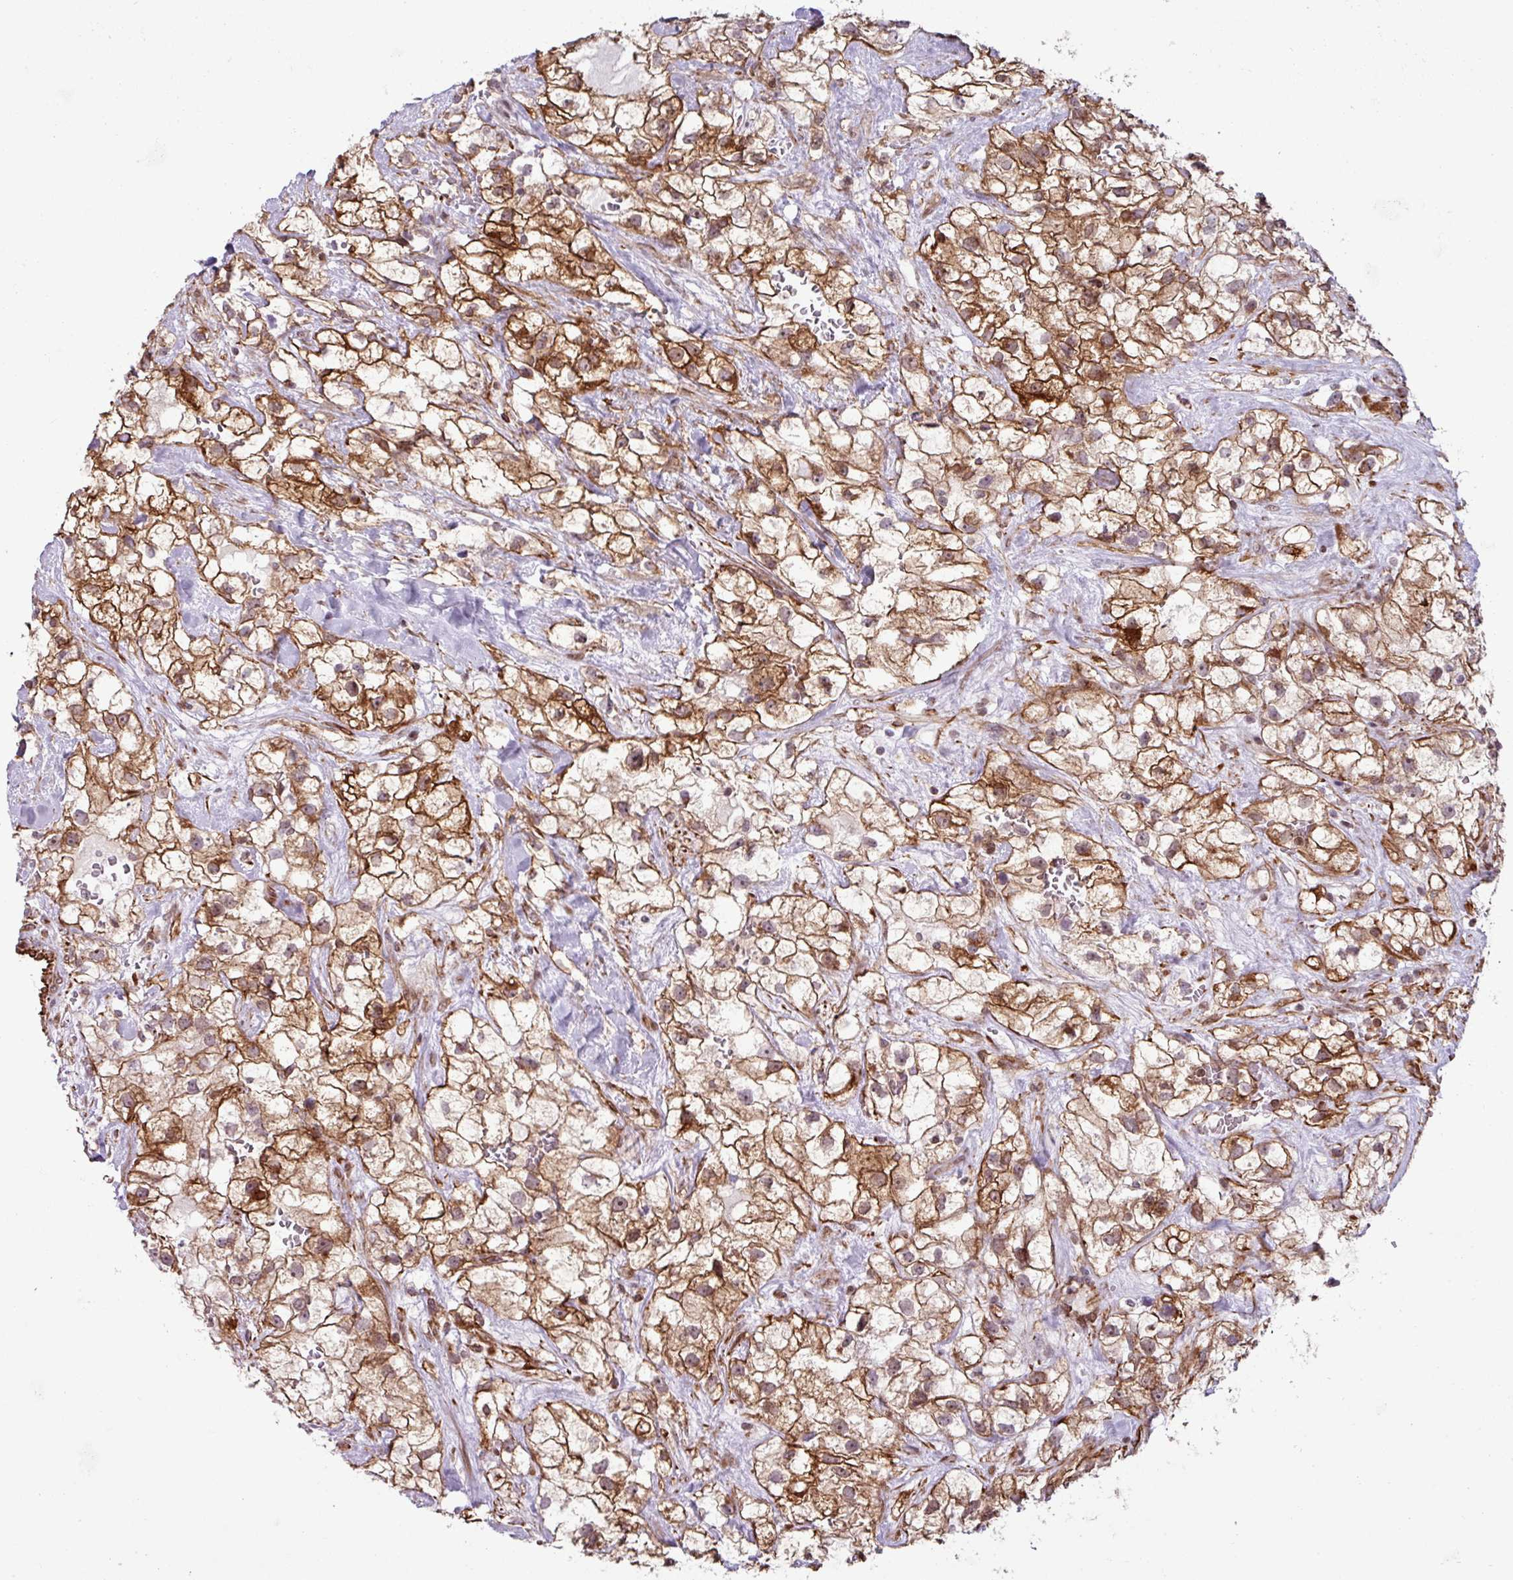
{"staining": {"intensity": "moderate", "quantity": "25%-75%", "location": "cytoplasmic/membranous"}, "tissue": "renal cancer", "cell_type": "Tumor cells", "image_type": "cancer", "snomed": [{"axis": "morphology", "description": "Adenocarcinoma, NOS"}, {"axis": "topography", "description": "Kidney"}], "caption": "A brown stain highlights moderate cytoplasmic/membranous staining of a protein in human adenocarcinoma (renal) tumor cells. Immunohistochemistry (ihc) stains the protein in brown and the nuclei are stained blue.", "gene": "CHD3", "patient": {"sex": "male", "age": 59}}